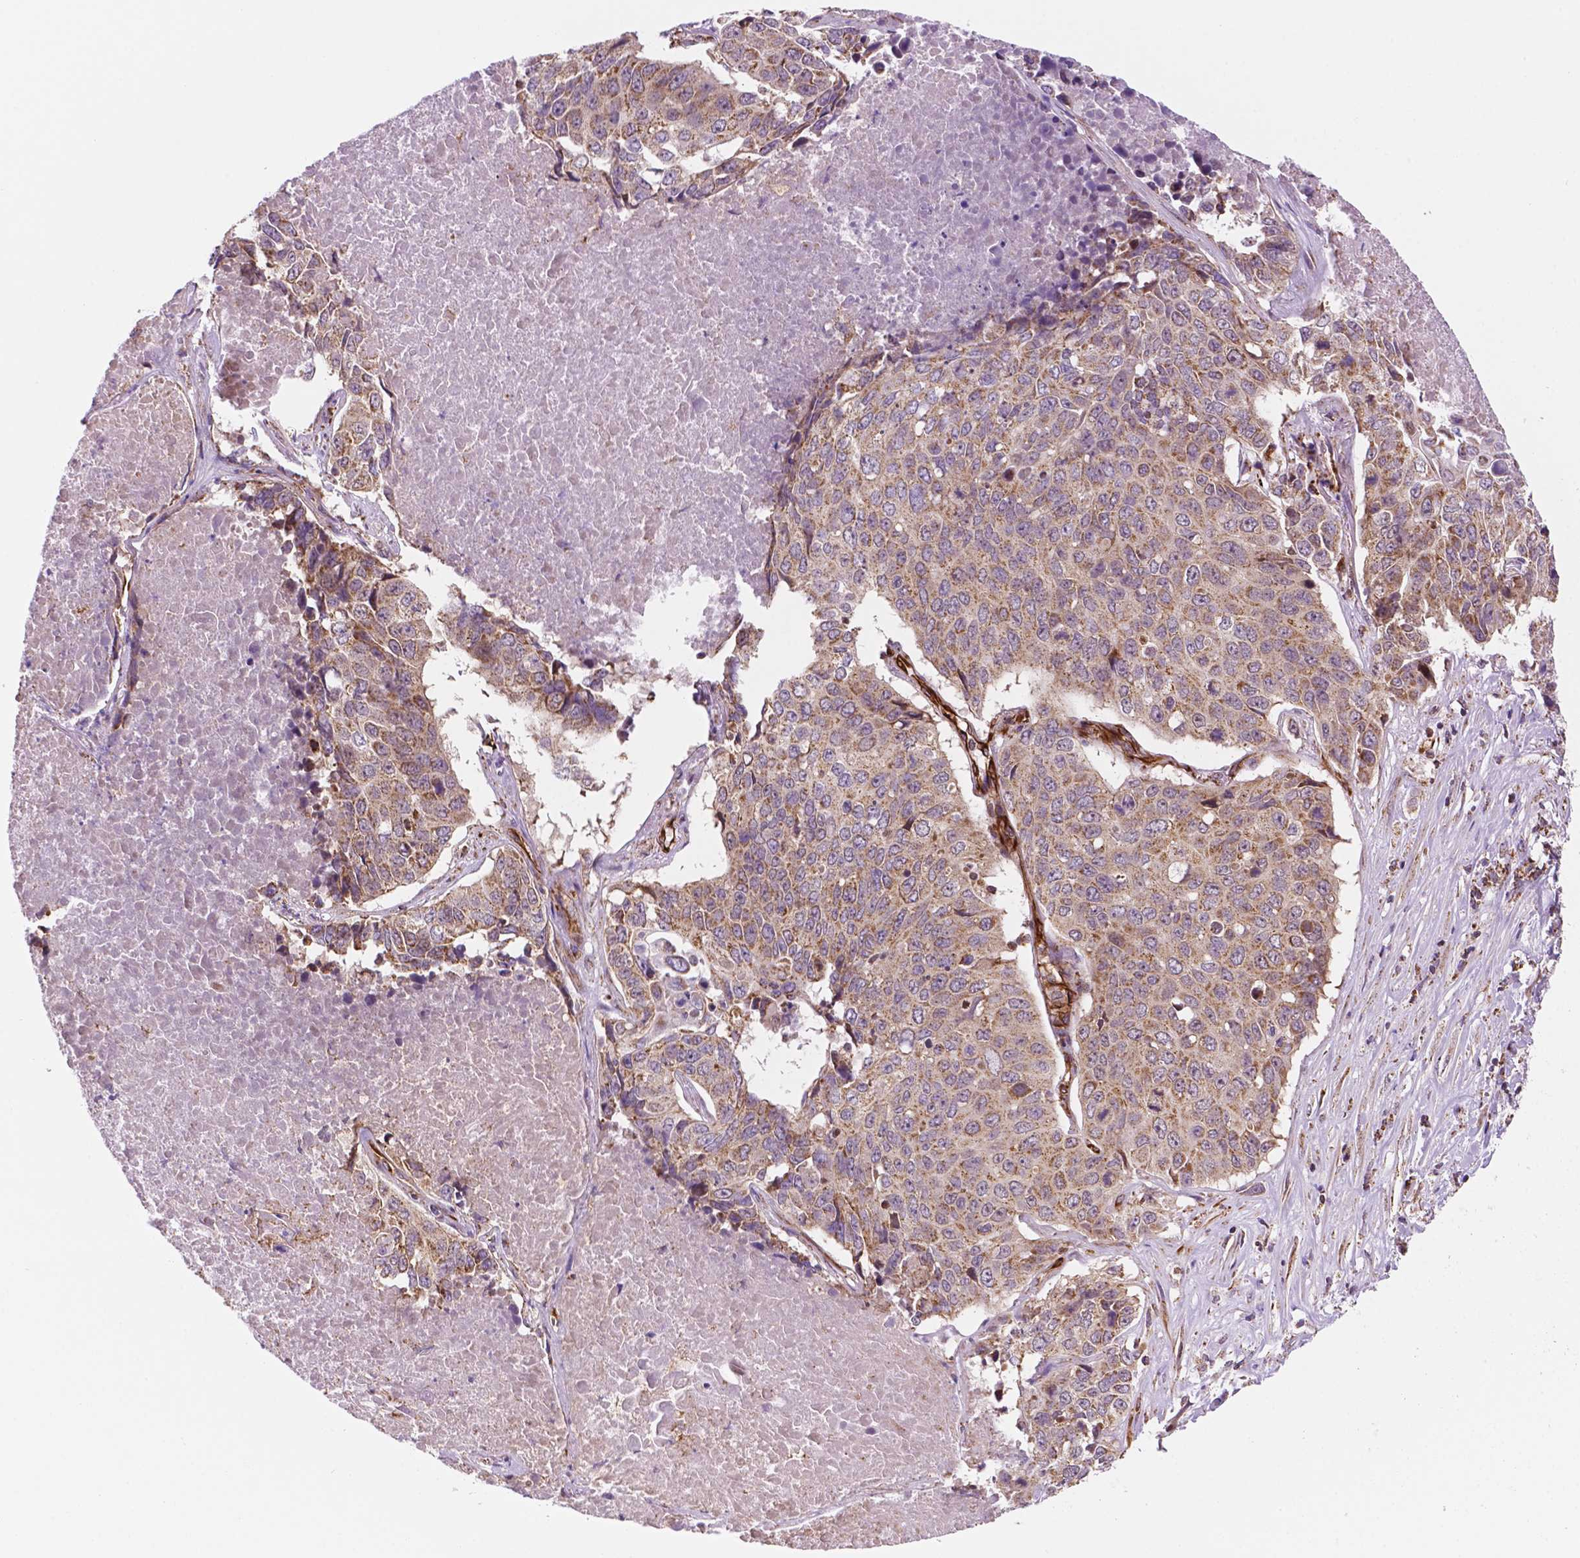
{"staining": {"intensity": "weak", "quantity": ">75%", "location": "cytoplasmic/membranous"}, "tissue": "lung cancer", "cell_type": "Tumor cells", "image_type": "cancer", "snomed": [{"axis": "morphology", "description": "Normal tissue, NOS"}, {"axis": "morphology", "description": "Squamous cell carcinoma, NOS"}, {"axis": "topography", "description": "Bronchus"}, {"axis": "topography", "description": "Lung"}], "caption": "The histopathology image reveals a brown stain indicating the presence of a protein in the cytoplasmic/membranous of tumor cells in squamous cell carcinoma (lung). (Stains: DAB (3,3'-diaminobenzidine) in brown, nuclei in blue, Microscopy: brightfield microscopy at high magnification).", "gene": "GEMIN4", "patient": {"sex": "male", "age": 64}}